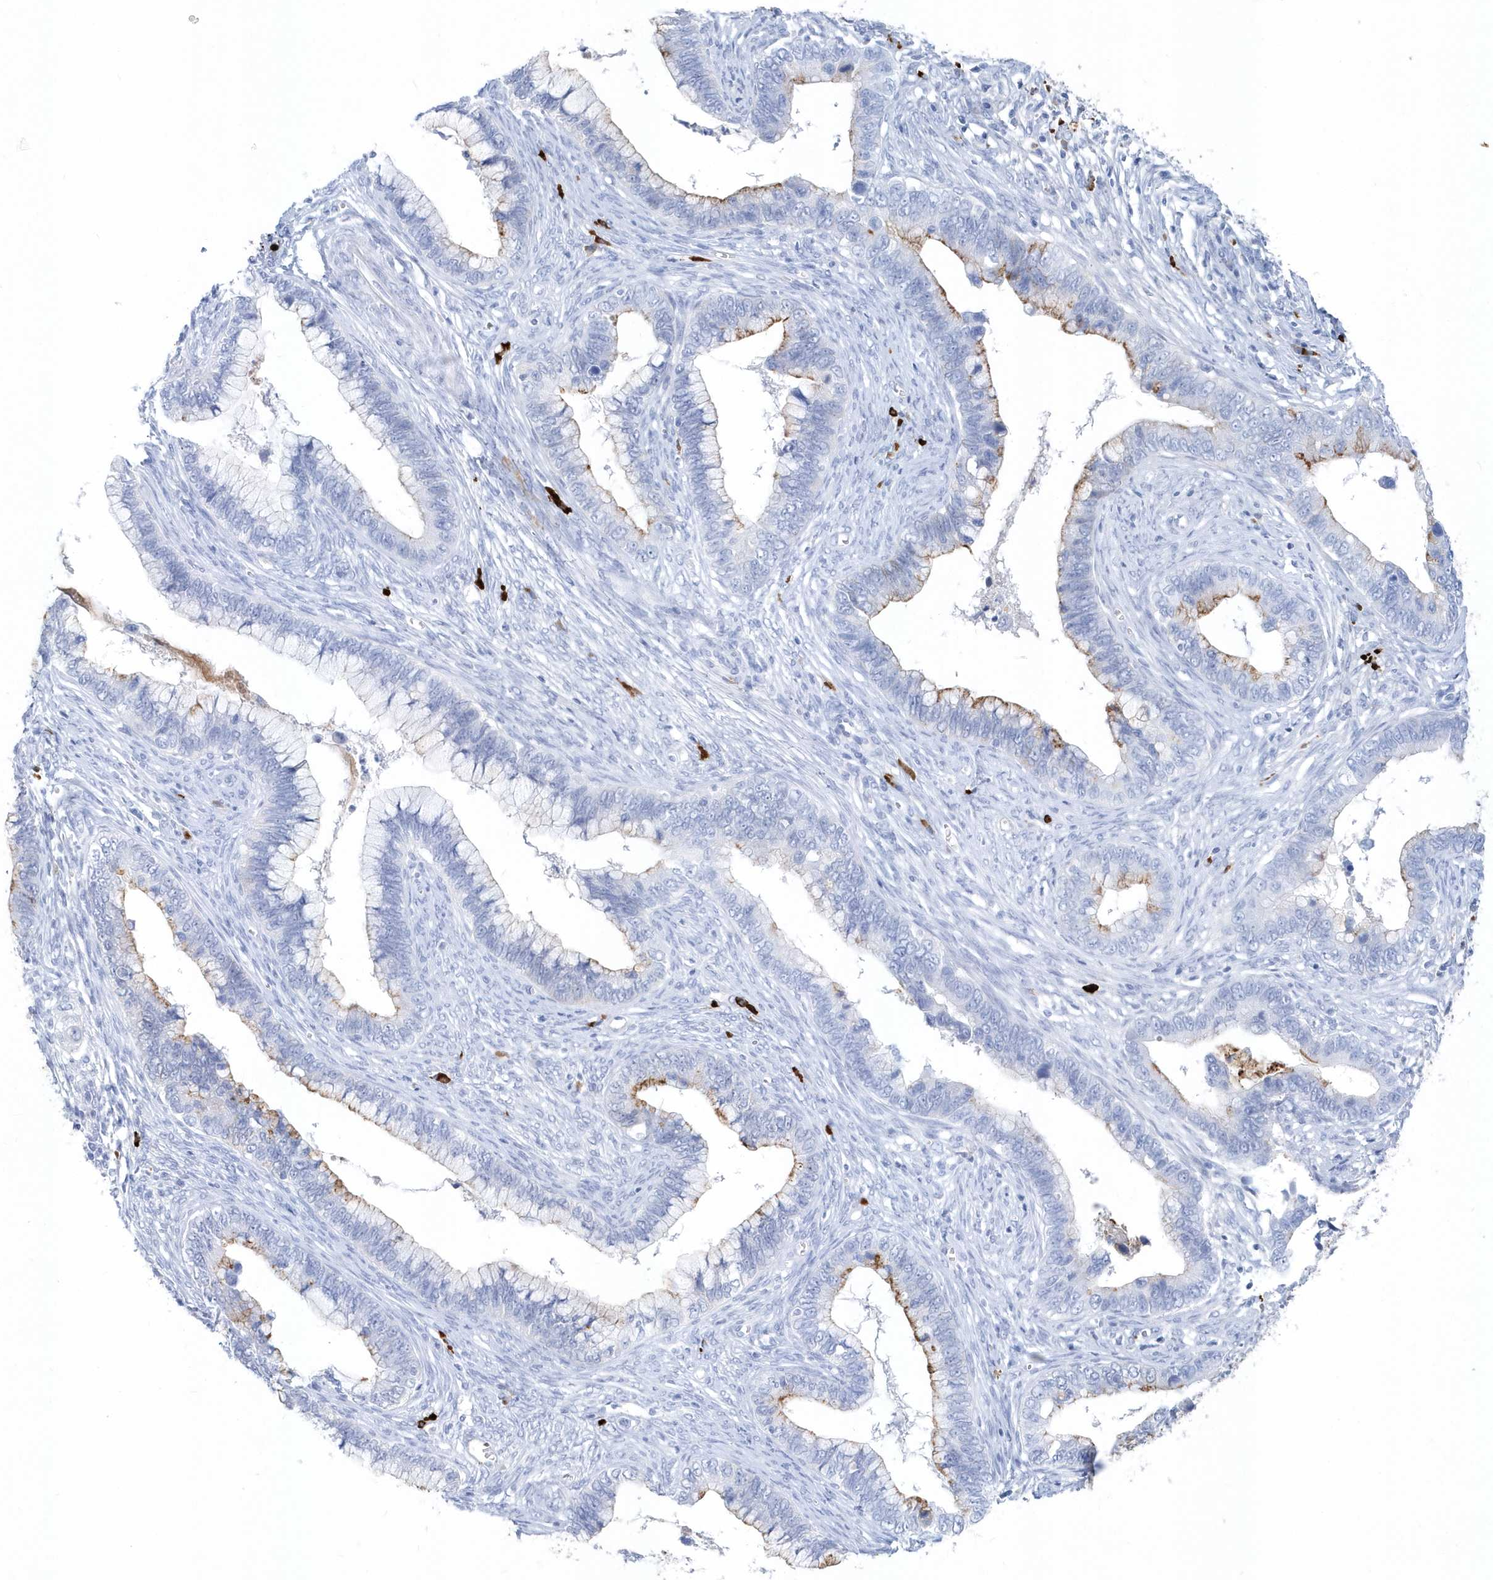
{"staining": {"intensity": "moderate", "quantity": "<25%", "location": "cytoplasmic/membranous"}, "tissue": "cervical cancer", "cell_type": "Tumor cells", "image_type": "cancer", "snomed": [{"axis": "morphology", "description": "Adenocarcinoma, NOS"}, {"axis": "topography", "description": "Cervix"}], "caption": "Immunohistochemistry (IHC) staining of cervical adenocarcinoma, which demonstrates low levels of moderate cytoplasmic/membranous expression in about <25% of tumor cells indicating moderate cytoplasmic/membranous protein expression. The staining was performed using DAB (3,3'-diaminobenzidine) (brown) for protein detection and nuclei were counterstained in hematoxylin (blue).", "gene": "JCHAIN", "patient": {"sex": "female", "age": 44}}